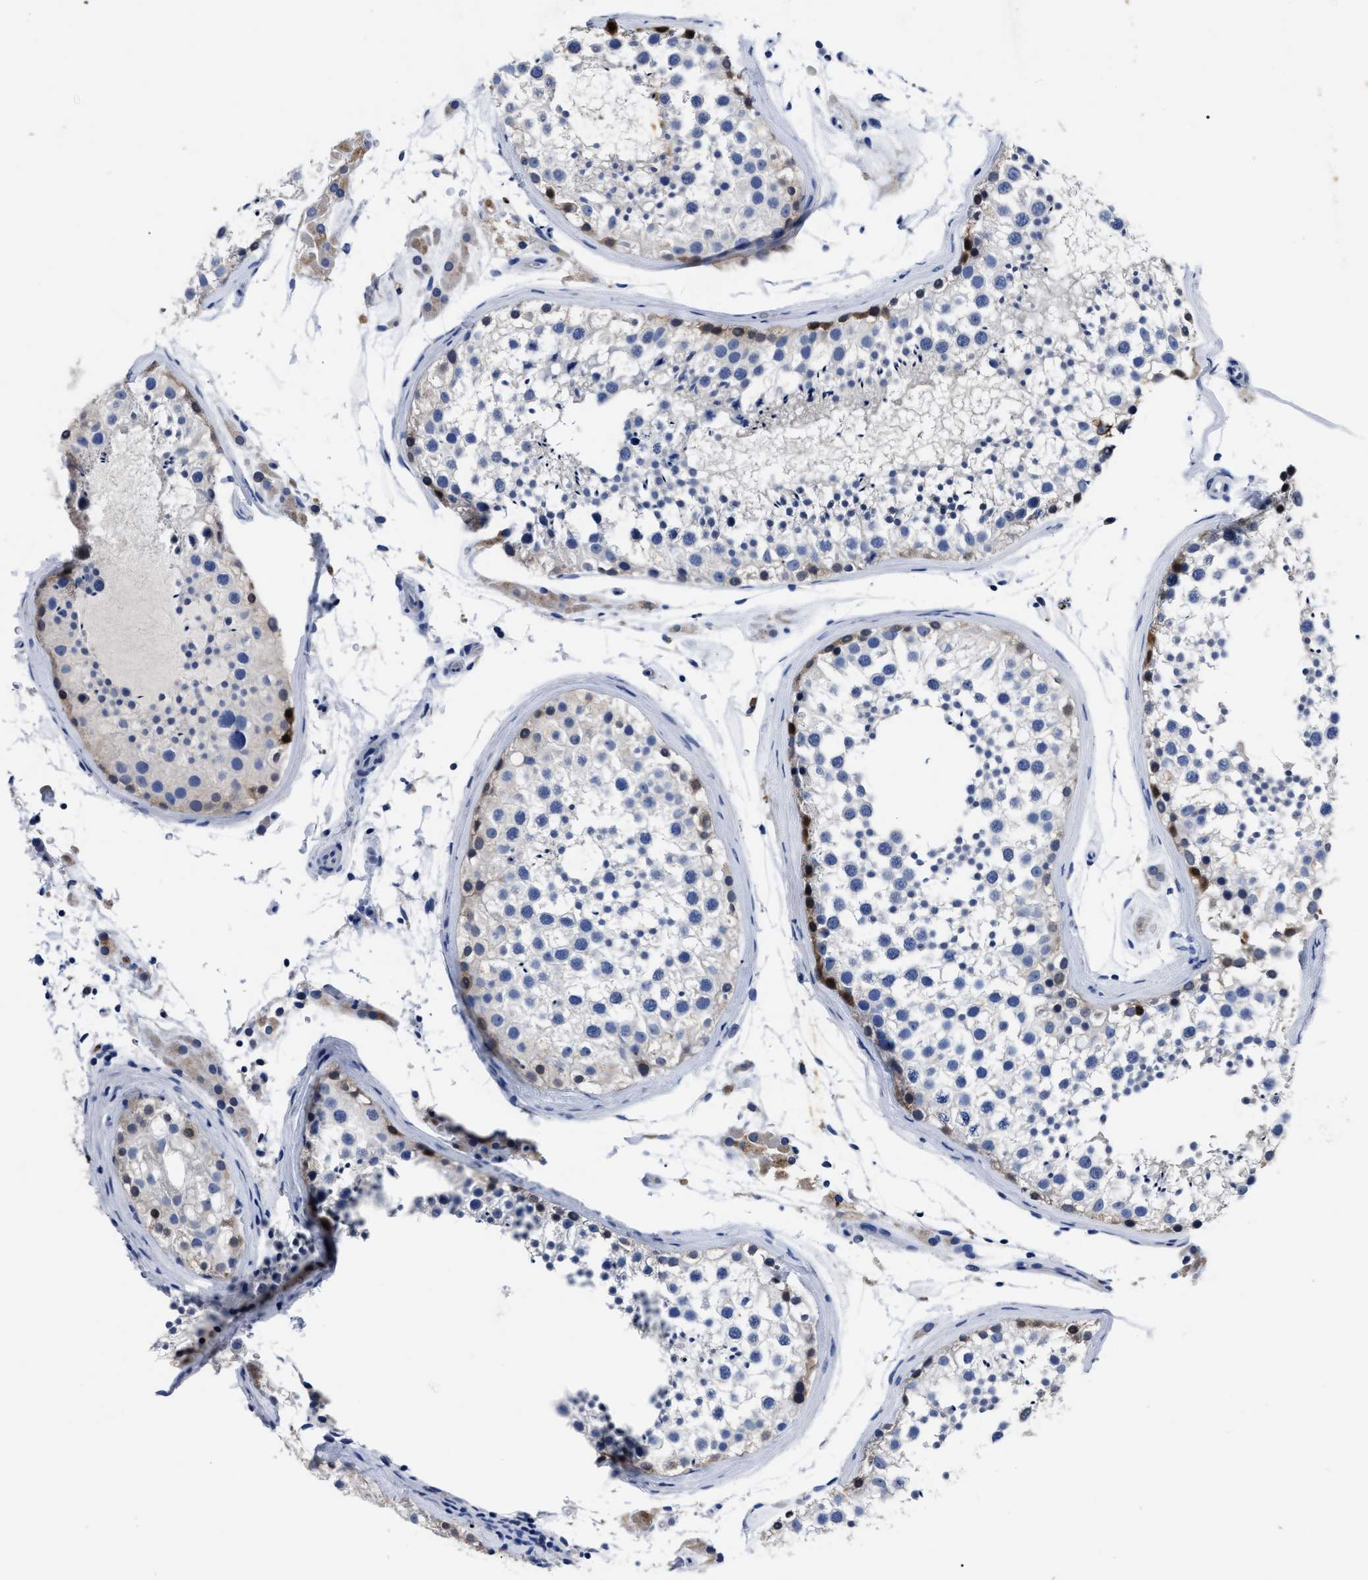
{"staining": {"intensity": "strong", "quantity": "25%-75%", "location": "cytoplasmic/membranous"}, "tissue": "testis", "cell_type": "Cells in seminiferous ducts", "image_type": "normal", "snomed": [{"axis": "morphology", "description": "Normal tissue, NOS"}, {"axis": "topography", "description": "Testis"}], "caption": "Cells in seminiferous ducts demonstrate high levels of strong cytoplasmic/membranous staining in about 25%-75% of cells in unremarkable human testis.", "gene": "OR10G3", "patient": {"sex": "male", "age": 46}}